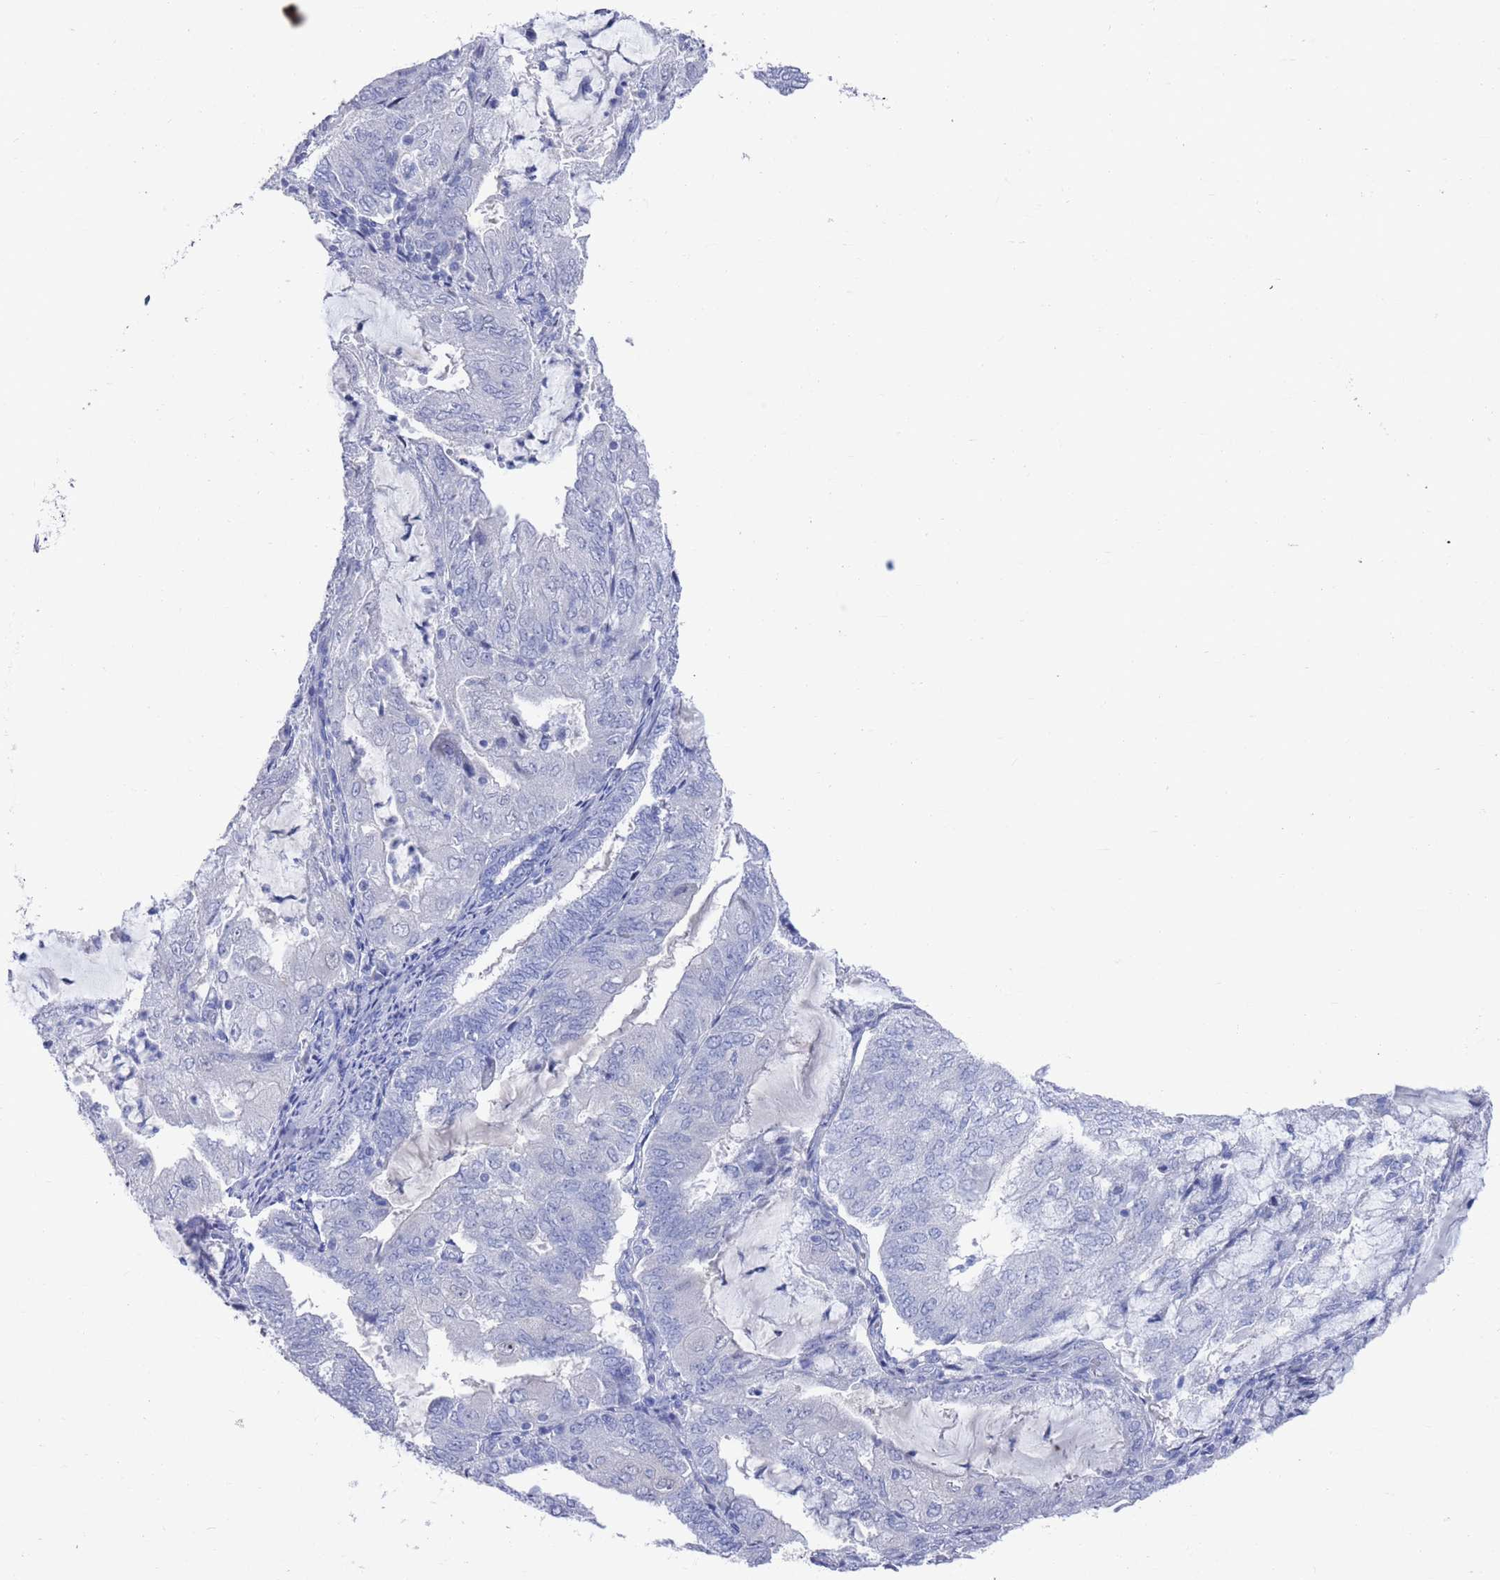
{"staining": {"intensity": "negative", "quantity": "none", "location": "none"}, "tissue": "endometrial cancer", "cell_type": "Tumor cells", "image_type": "cancer", "snomed": [{"axis": "morphology", "description": "Adenocarcinoma, NOS"}, {"axis": "topography", "description": "Endometrium"}], "caption": "Immunohistochemical staining of adenocarcinoma (endometrial) reveals no significant expression in tumor cells.", "gene": "MTMR2", "patient": {"sex": "female", "age": 81}}